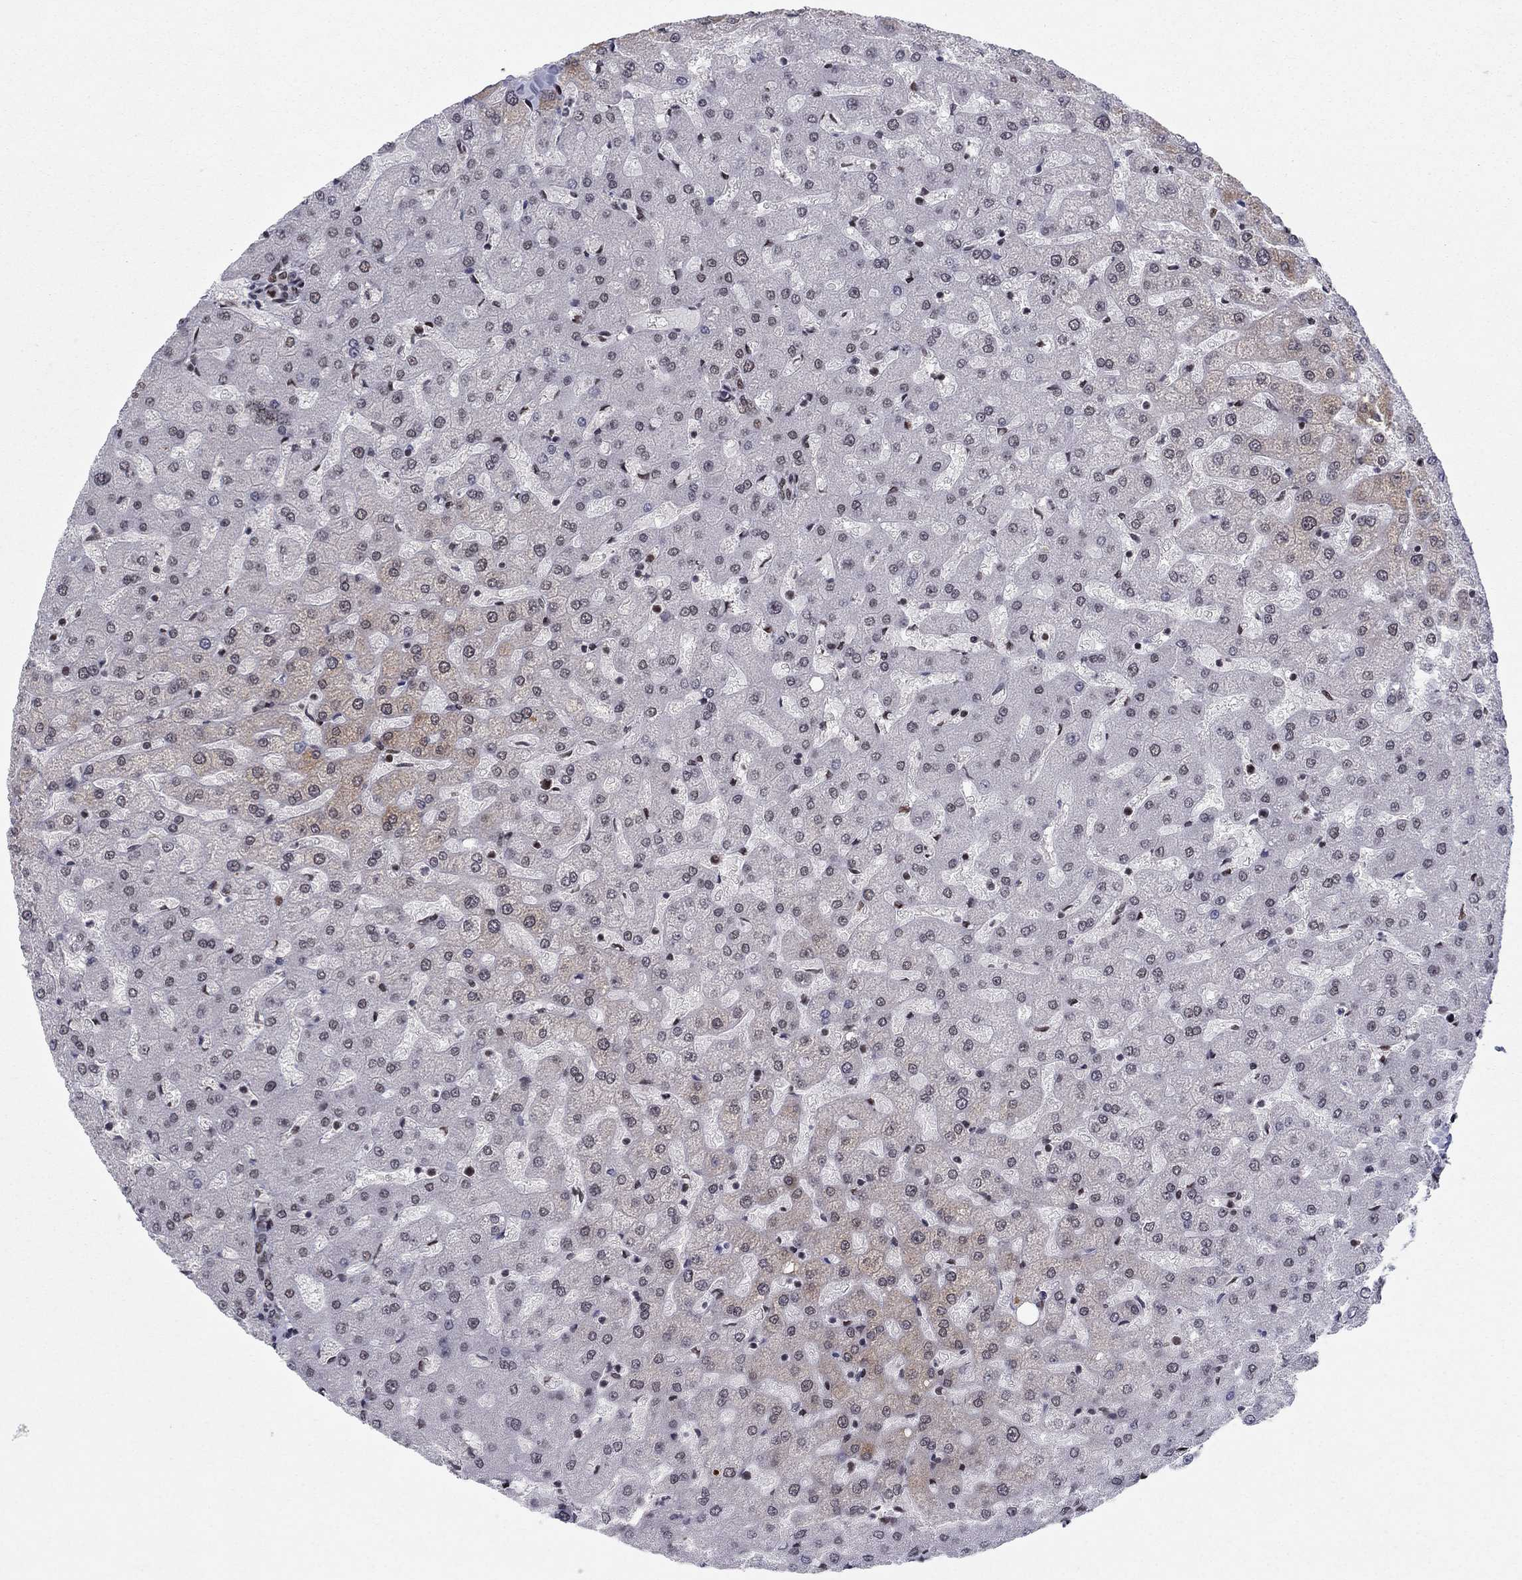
{"staining": {"intensity": "negative", "quantity": "none", "location": "none"}, "tissue": "liver", "cell_type": "Cholangiocytes", "image_type": "normal", "snomed": [{"axis": "morphology", "description": "Normal tissue, NOS"}, {"axis": "topography", "description": "Liver"}], "caption": "An immunohistochemistry (IHC) photomicrograph of normal liver is shown. There is no staining in cholangiocytes of liver.", "gene": "USP54", "patient": {"sex": "female", "age": 50}}